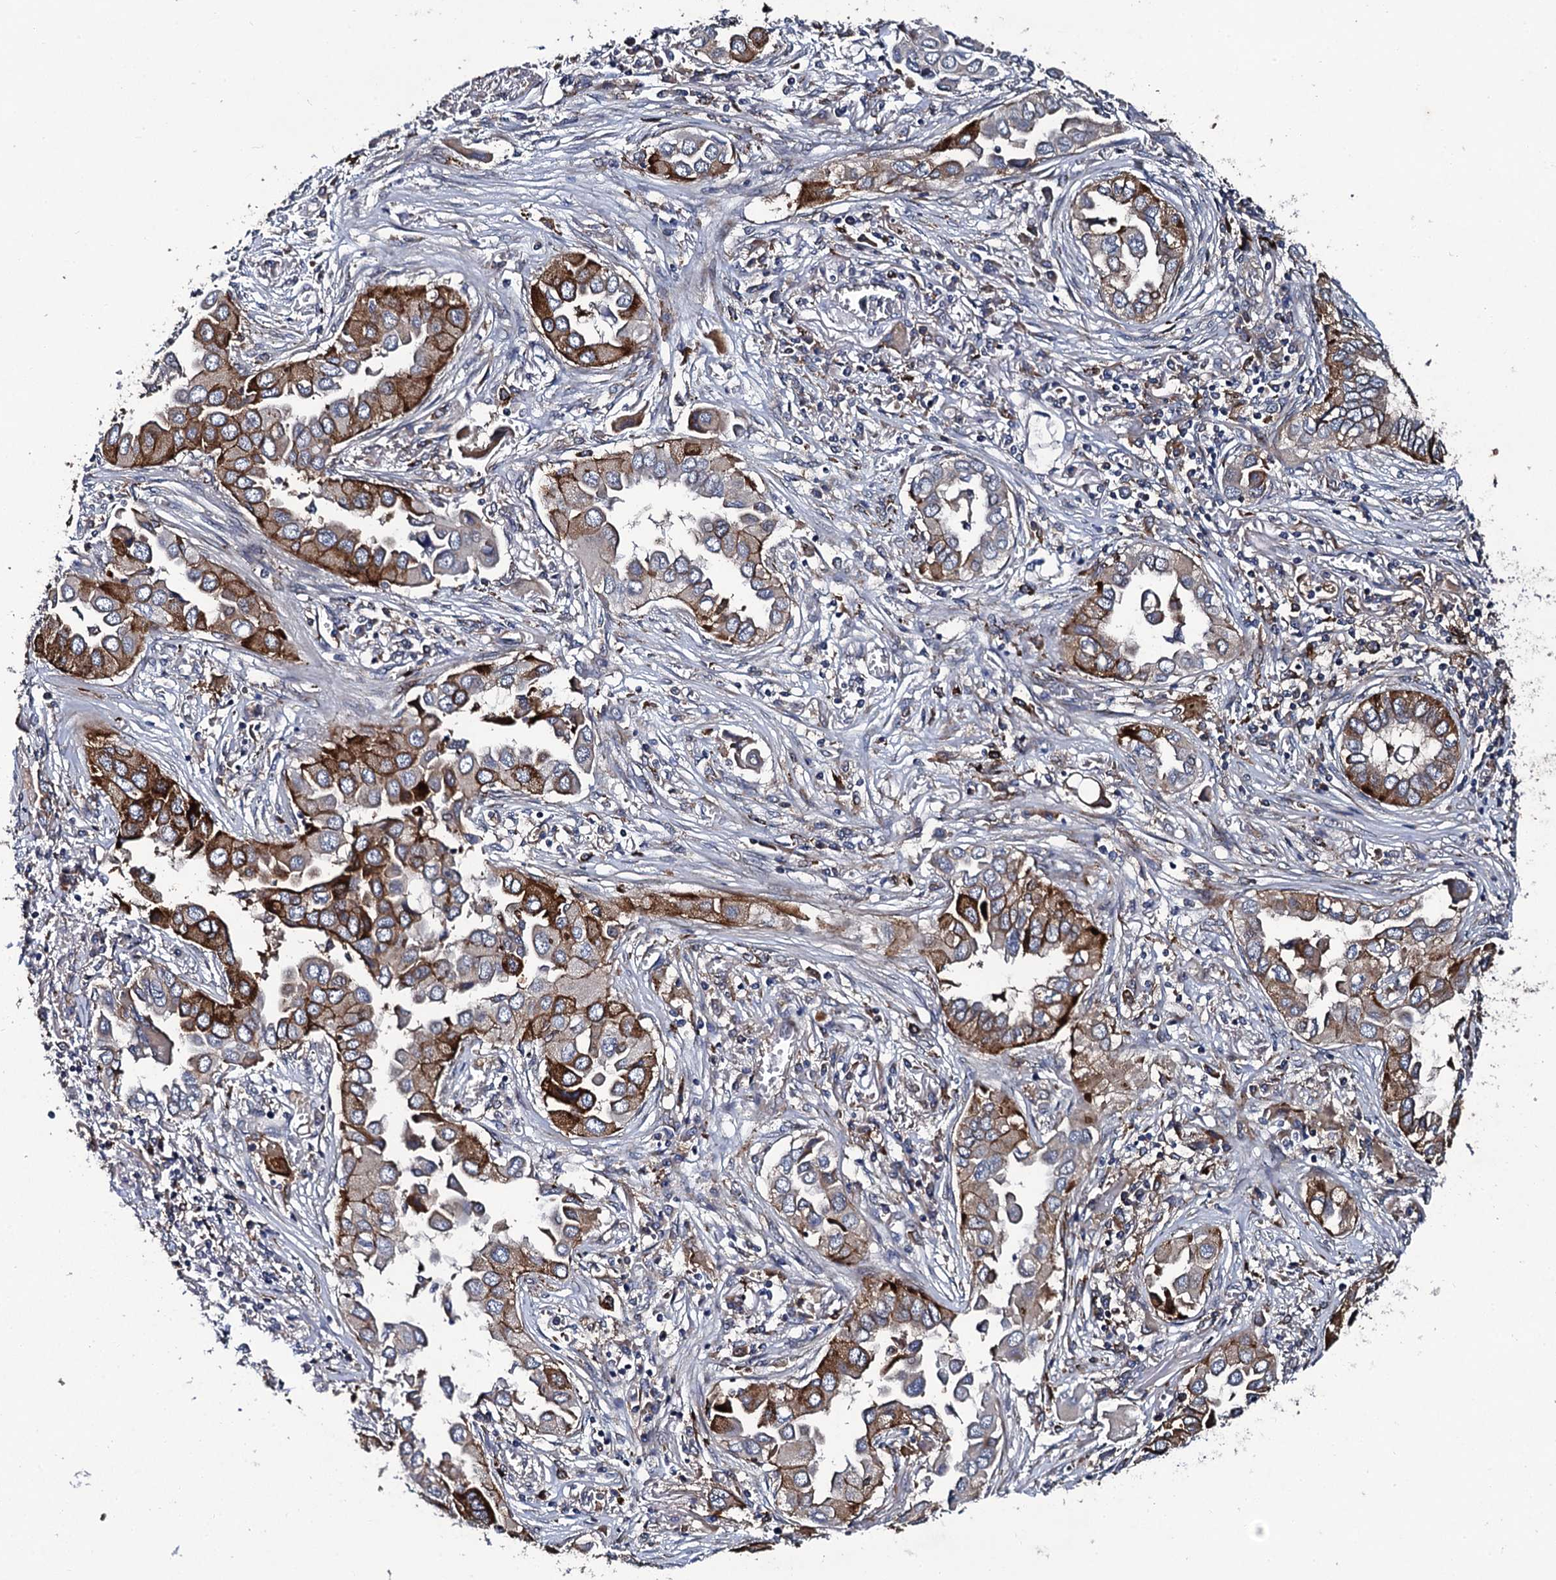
{"staining": {"intensity": "strong", "quantity": "25%-75%", "location": "cytoplasmic/membranous"}, "tissue": "lung cancer", "cell_type": "Tumor cells", "image_type": "cancer", "snomed": [{"axis": "morphology", "description": "Adenocarcinoma, NOS"}, {"axis": "topography", "description": "Lung"}], "caption": "Lung cancer stained with a brown dye reveals strong cytoplasmic/membranous positive staining in approximately 25%-75% of tumor cells.", "gene": "LRRC28", "patient": {"sex": "female", "age": 76}}